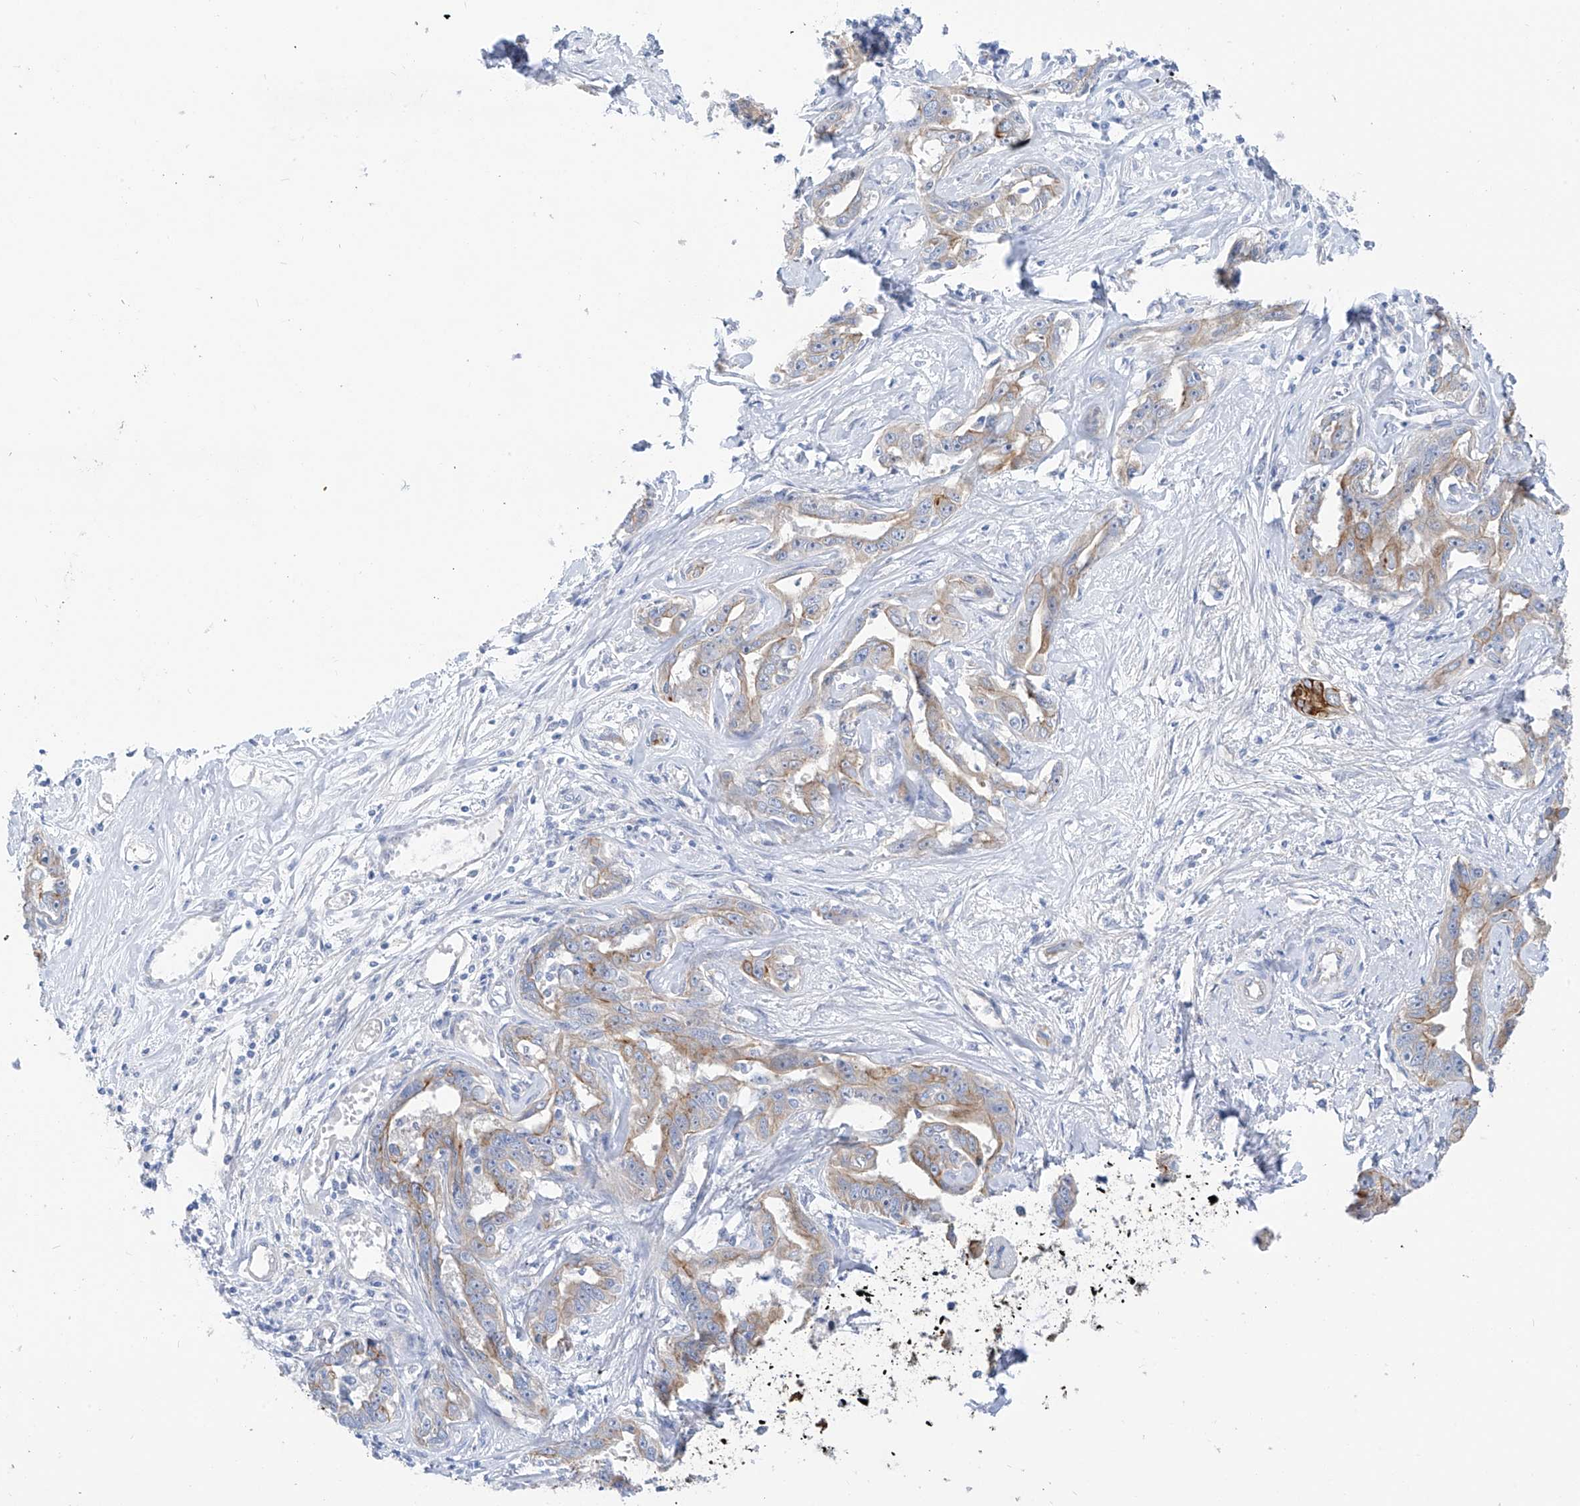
{"staining": {"intensity": "moderate", "quantity": "25%-75%", "location": "cytoplasmic/membranous"}, "tissue": "liver cancer", "cell_type": "Tumor cells", "image_type": "cancer", "snomed": [{"axis": "morphology", "description": "Cholangiocarcinoma"}, {"axis": "topography", "description": "Liver"}], "caption": "Liver cholangiocarcinoma stained with a protein marker exhibits moderate staining in tumor cells.", "gene": "PIK3C2B", "patient": {"sex": "male", "age": 59}}